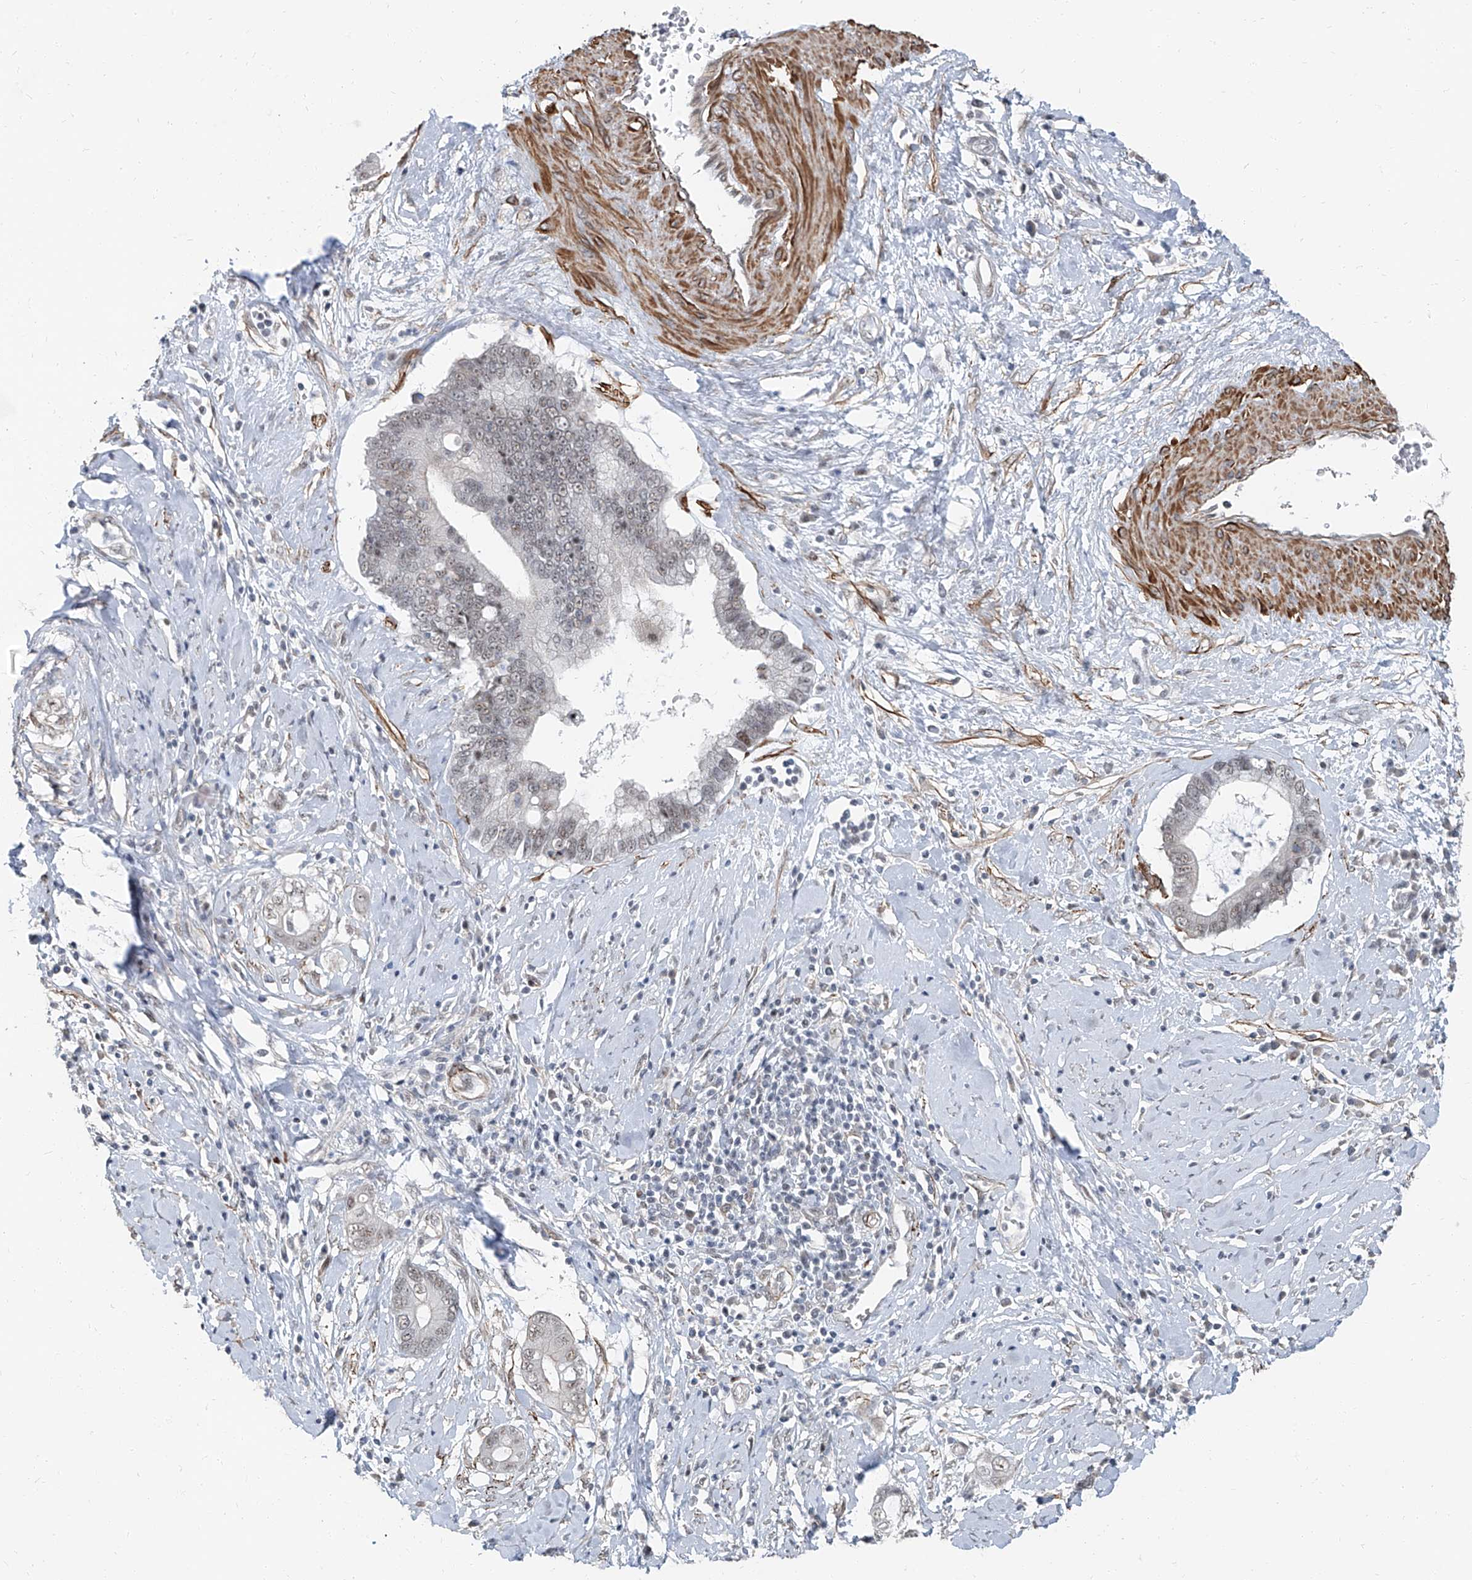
{"staining": {"intensity": "weak", "quantity": "25%-75%", "location": "nuclear"}, "tissue": "cervical cancer", "cell_type": "Tumor cells", "image_type": "cancer", "snomed": [{"axis": "morphology", "description": "Adenocarcinoma, NOS"}, {"axis": "topography", "description": "Cervix"}], "caption": "DAB (3,3'-diaminobenzidine) immunohistochemical staining of cervical cancer displays weak nuclear protein expression in about 25%-75% of tumor cells. The protein is shown in brown color, while the nuclei are stained blue.", "gene": "TXLNB", "patient": {"sex": "female", "age": 44}}